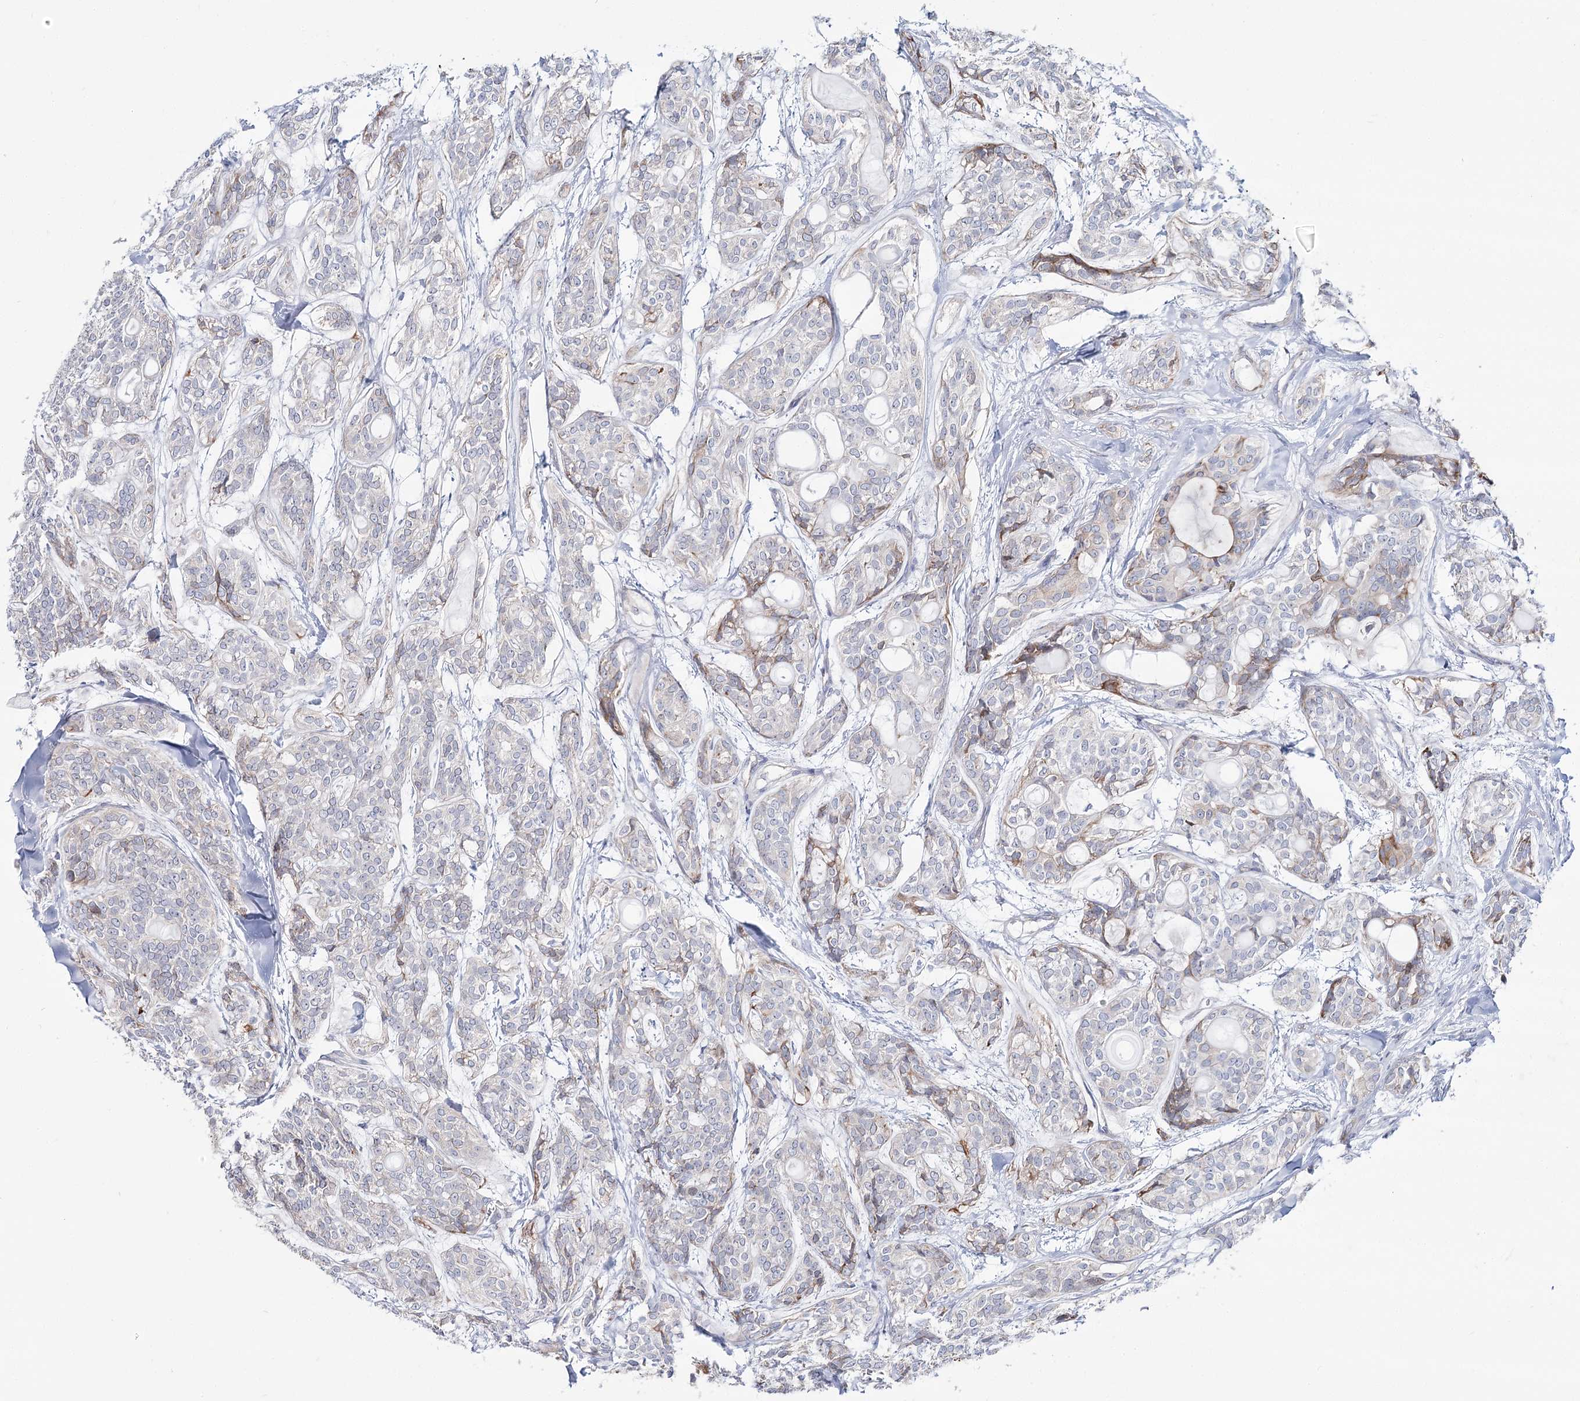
{"staining": {"intensity": "negative", "quantity": "none", "location": "none"}, "tissue": "head and neck cancer", "cell_type": "Tumor cells", "image_type": "cancer", "snomed": [{"axis": "morphology", "description": "Adenocarcinoma, NOS"}, {"axis": "topography", "description": "Head-Neck"}], "caption": "Image shows no protein positivity in tumor cells of head and neck cancer tissue.", "gene": "CPLANE1", "patient": {"sex": "male", "age": 66}}